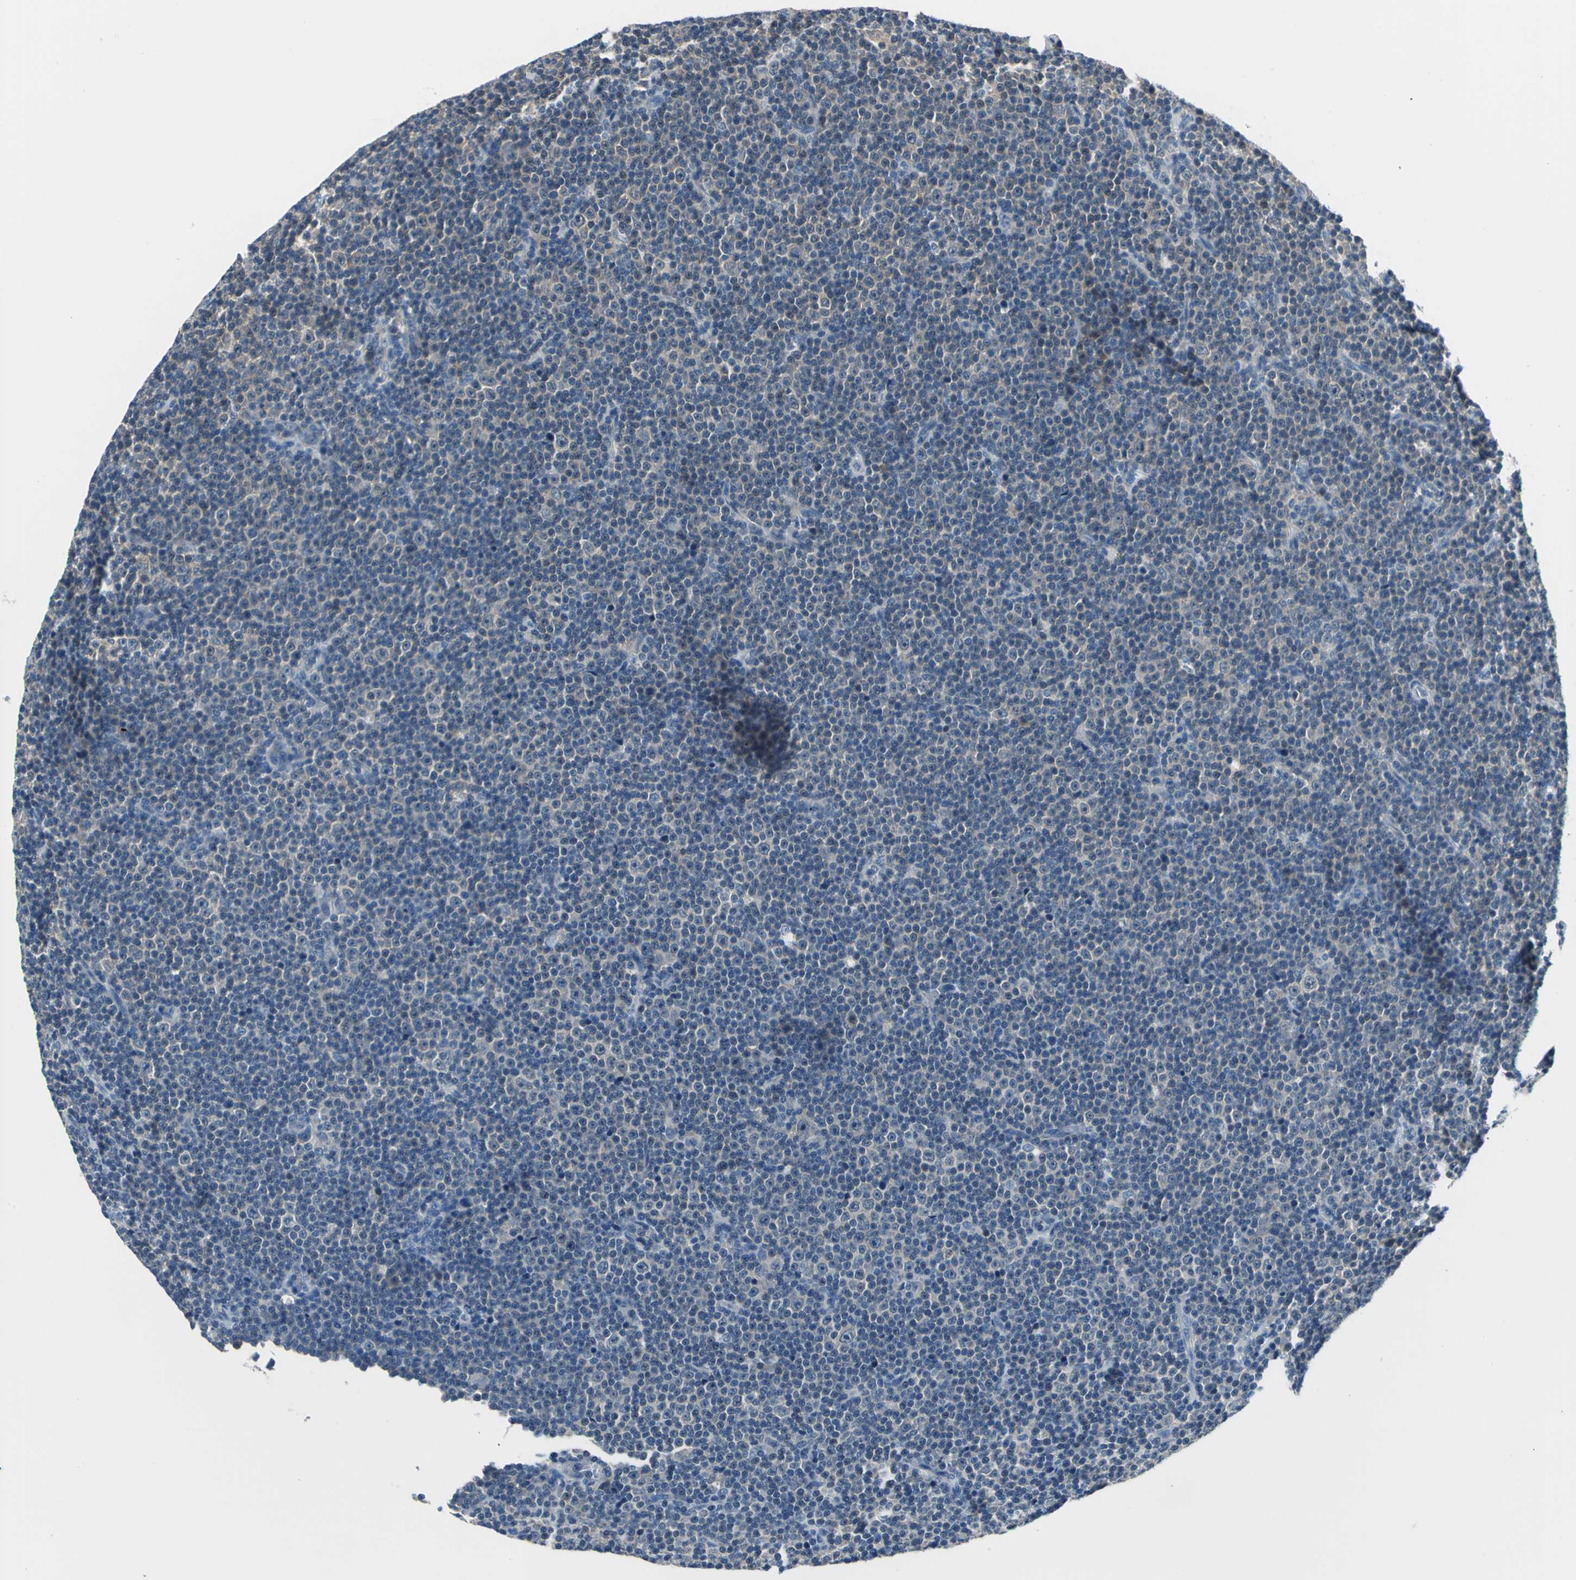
{"staining": {"intensity": "weak", "quantity": "25%-75%", "location": "cytoplasmic/membranous"}, "tissue": "lymphoma", "cell_type": "Tumor cells", "image_type": "cancer", "snomed": [{"axis": "morphology", "description": "Malignant lymphoma, non-Hodgkin's type, Low grade"}, {"axis": "topography", "description": "Lymph node"}], "caption": "Protein staining of low-grade malignant lymphoma, non-Hodgkin's type tissue exhibits weak cytoplasmic/membranous staining in approximately 25%-75% of tumor cells.", "gene": "ZNF415", "patient": {"sex": "female", "age": 67}}